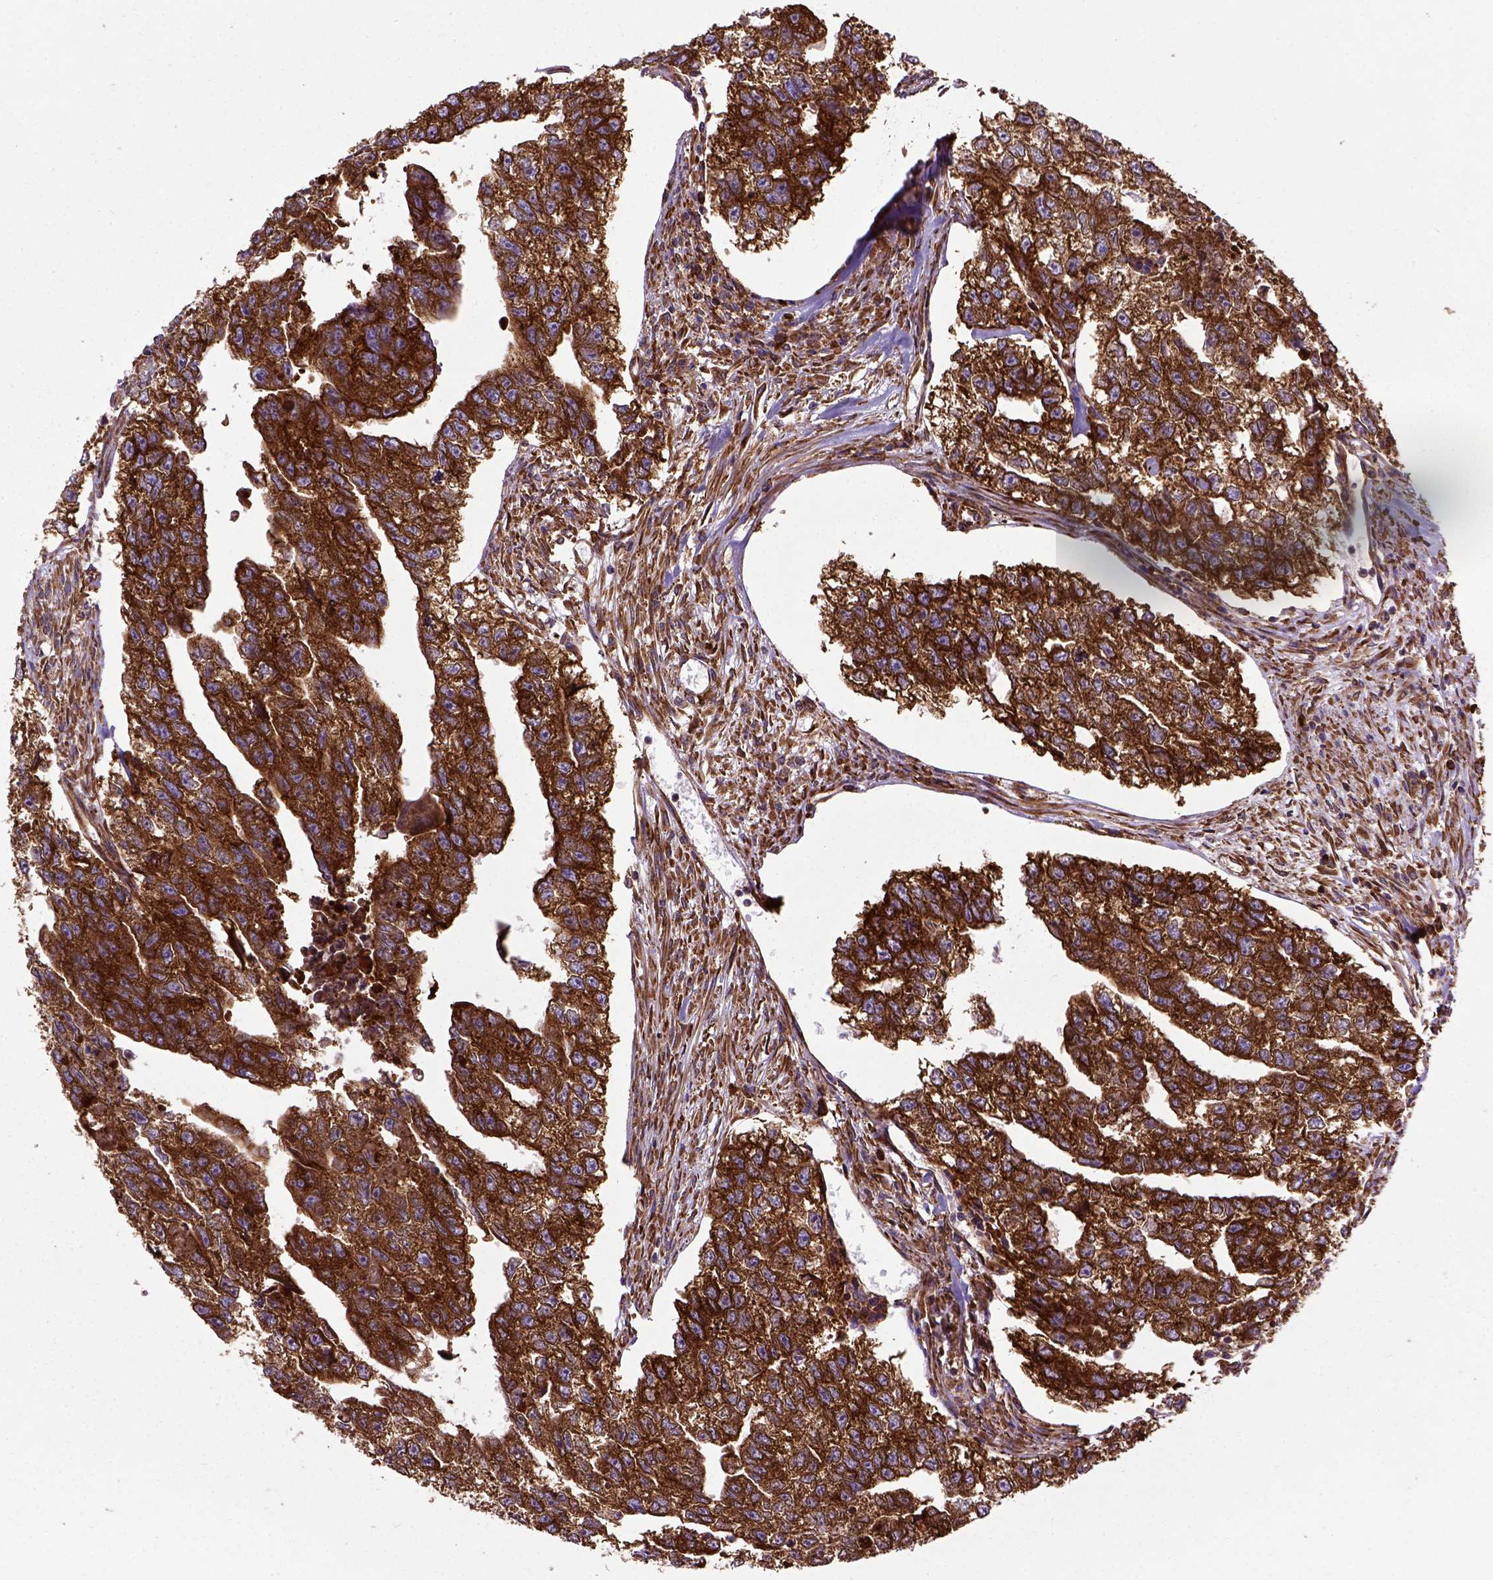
{"staining": {"intensity": "strong", "quantity": ">75%", "location": "cytoplasmic/membranous"}, "tissue": "testis cancer", "cell_type": "Tumor cells", "image_type": "cancer", "snomed": [{"axis": "morphology", "description": "Carcinoma, Embryonal, NOS"}, {"axis": "morphology", "description": "Teratoma, malignant, NOS"}, {"axis": "topography", "description": "Testis"}], "caption": "A brown stain labels strong cytoplasmic/membranous expression of a protein in testis cancer (malignant teratoma) tumor cells. (DAB IHC with brightfield microscopy, high magnification).", "gene": "CAPRIN1", "patient": {"sex": "male", "age": 44}}